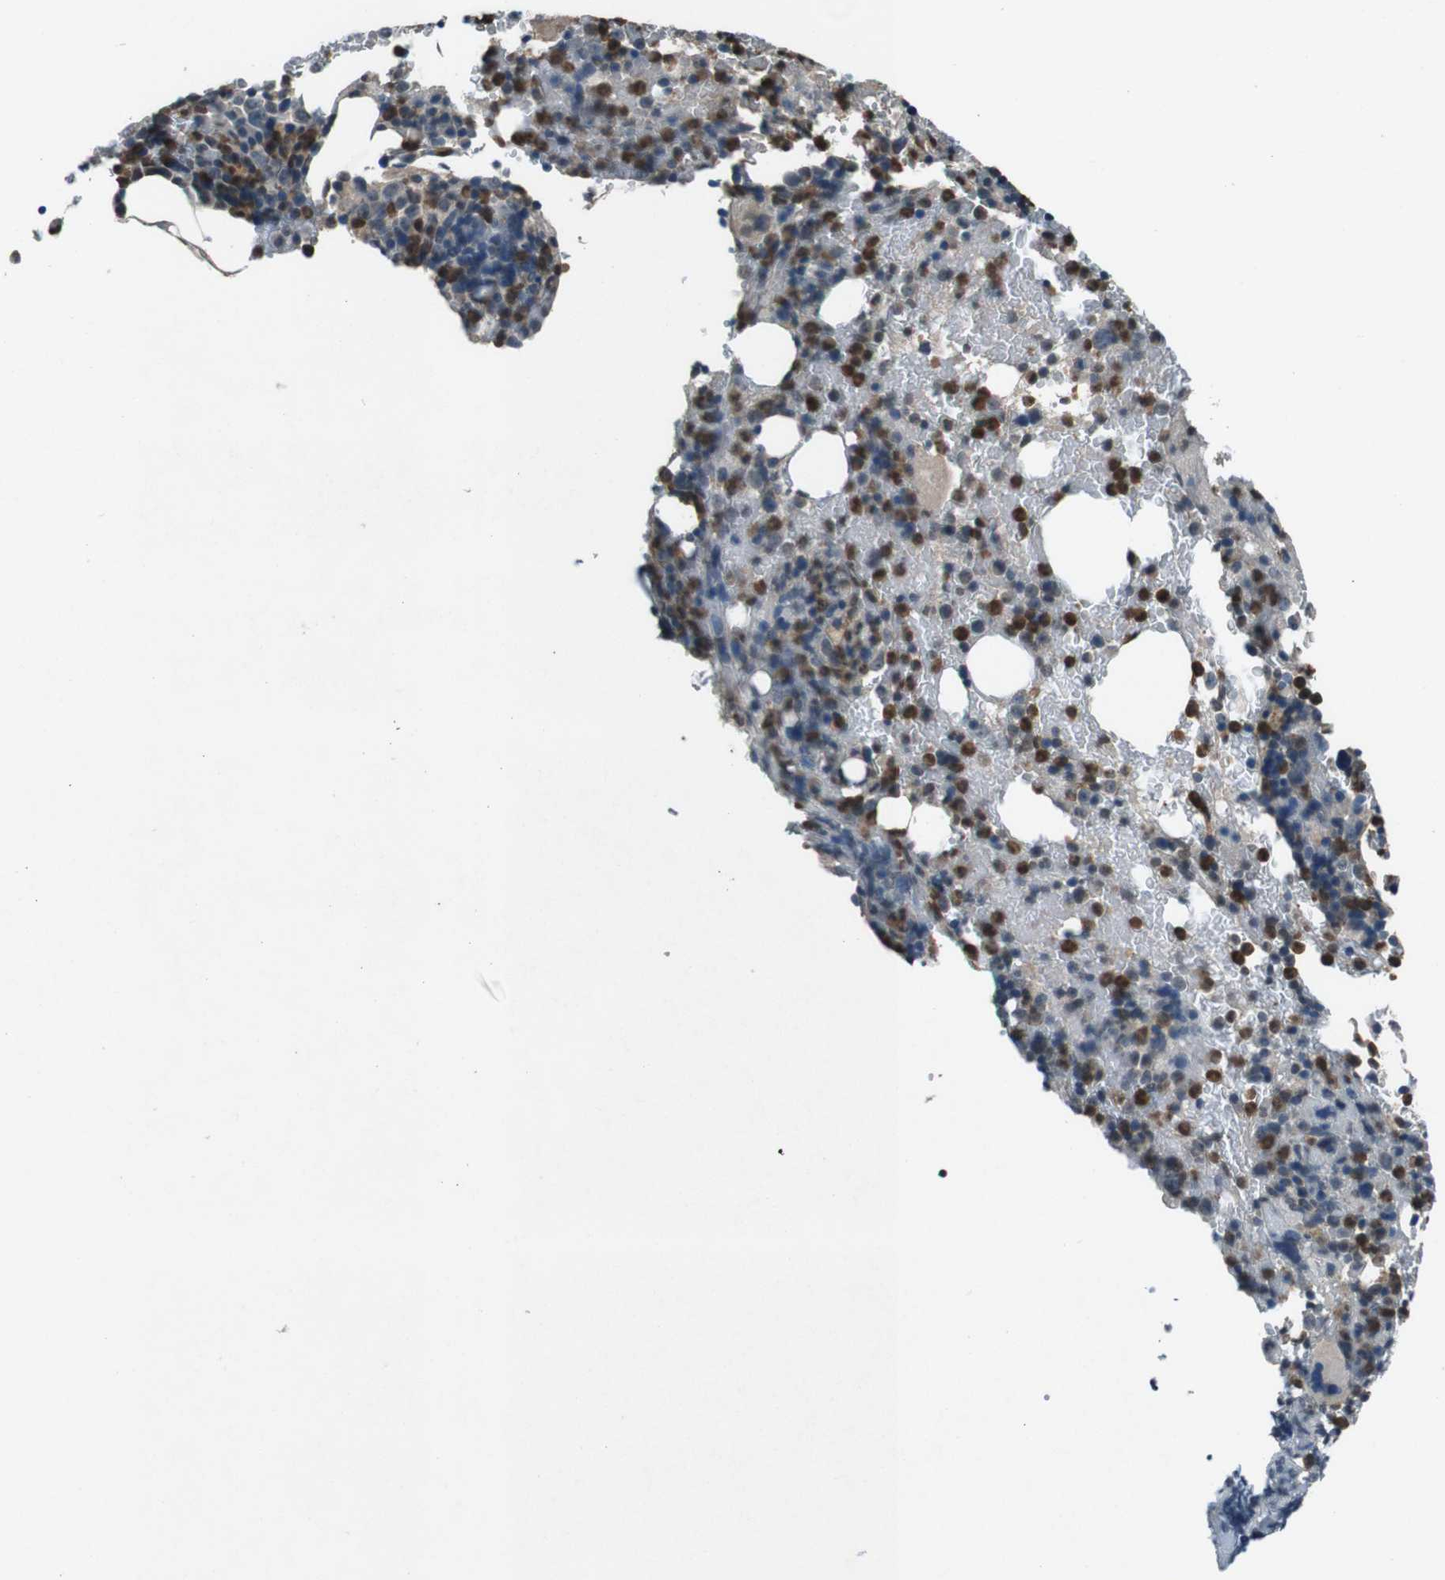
{"staining": {"intensity": "moderate", "quantity": ">75%", "location": "cytoplasmic/membranous"}, "tissue": "bone marrow", "cell_type": "Hematopoietic cells", "image_type": "normal", "snomed": [{"axis": "morphology", "description": "Normal tissue, NOS"}, {"axis": "morphology", "description": "Inflammation, NOS"}, {"axis": "topography", "description": "Bone marrow"}], "caption": "Immunohistochemical staining of benign bone marrow demonstrates medium levels of moderate cytoplasmic/membranous positivity in approximately >75% of hematopoietic cells.", "gene": "UGT1A6", "patient": {"sex": "male", "age": 72}}